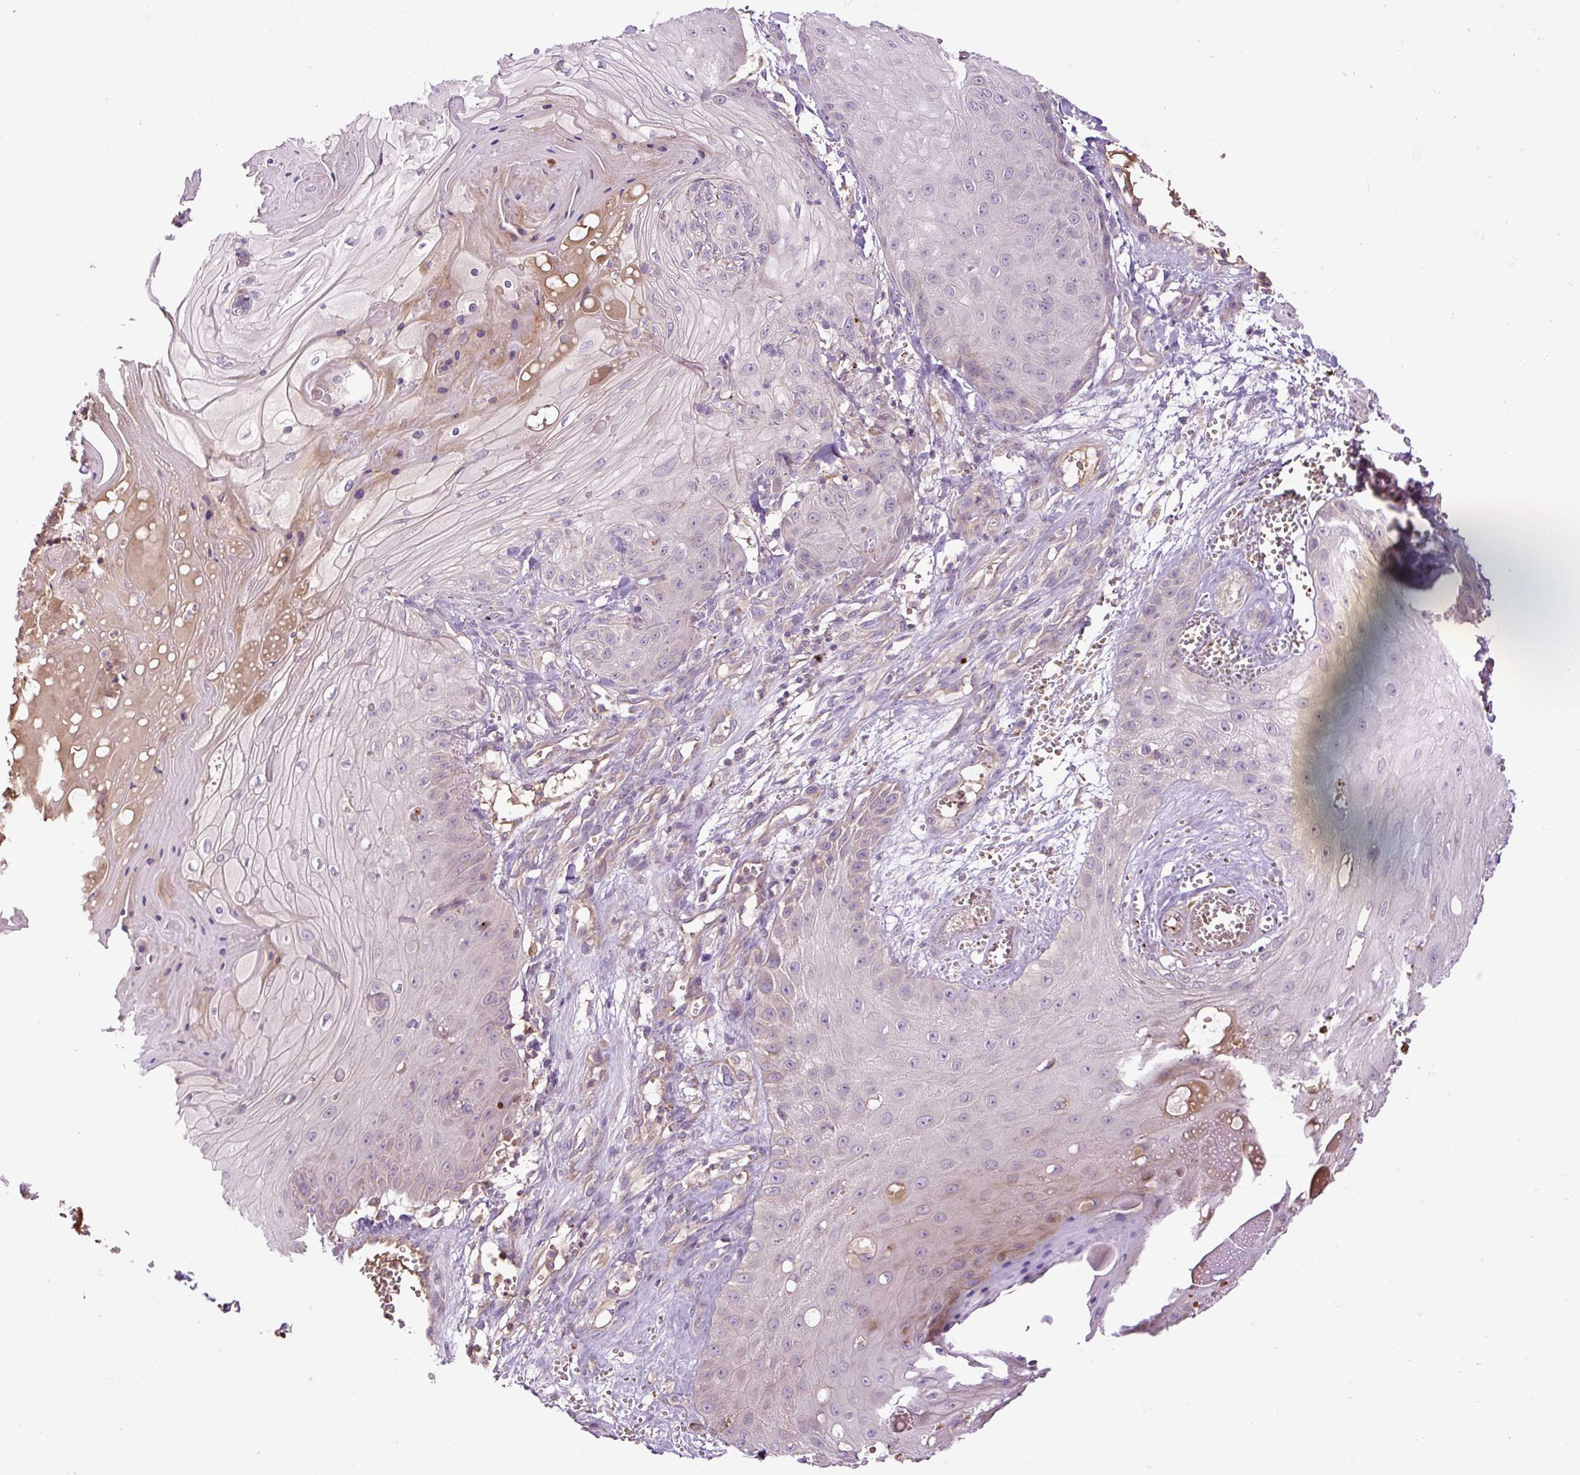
{"staining": {"intensity": "negative", "quantity": "none", "location": "none"}, "tissue": "skin cancer", "cell_type": "Tumor cells", "image_type": "cancer", "snomed": [{"axis": "morphology", "description": "Squamous cell carcinoma, NOS"}, {"axis": "topography", "description": "Skin"}], "caption": "Protein analysis of squamous cell carcinoma (skin) exhibits no significant staining in tumor cells. (Brightfield microscopy of DAB immunohistochemistry at high magnification).", "gene": "CXCL13", "patient": {"sex": "male", "age": 74}}